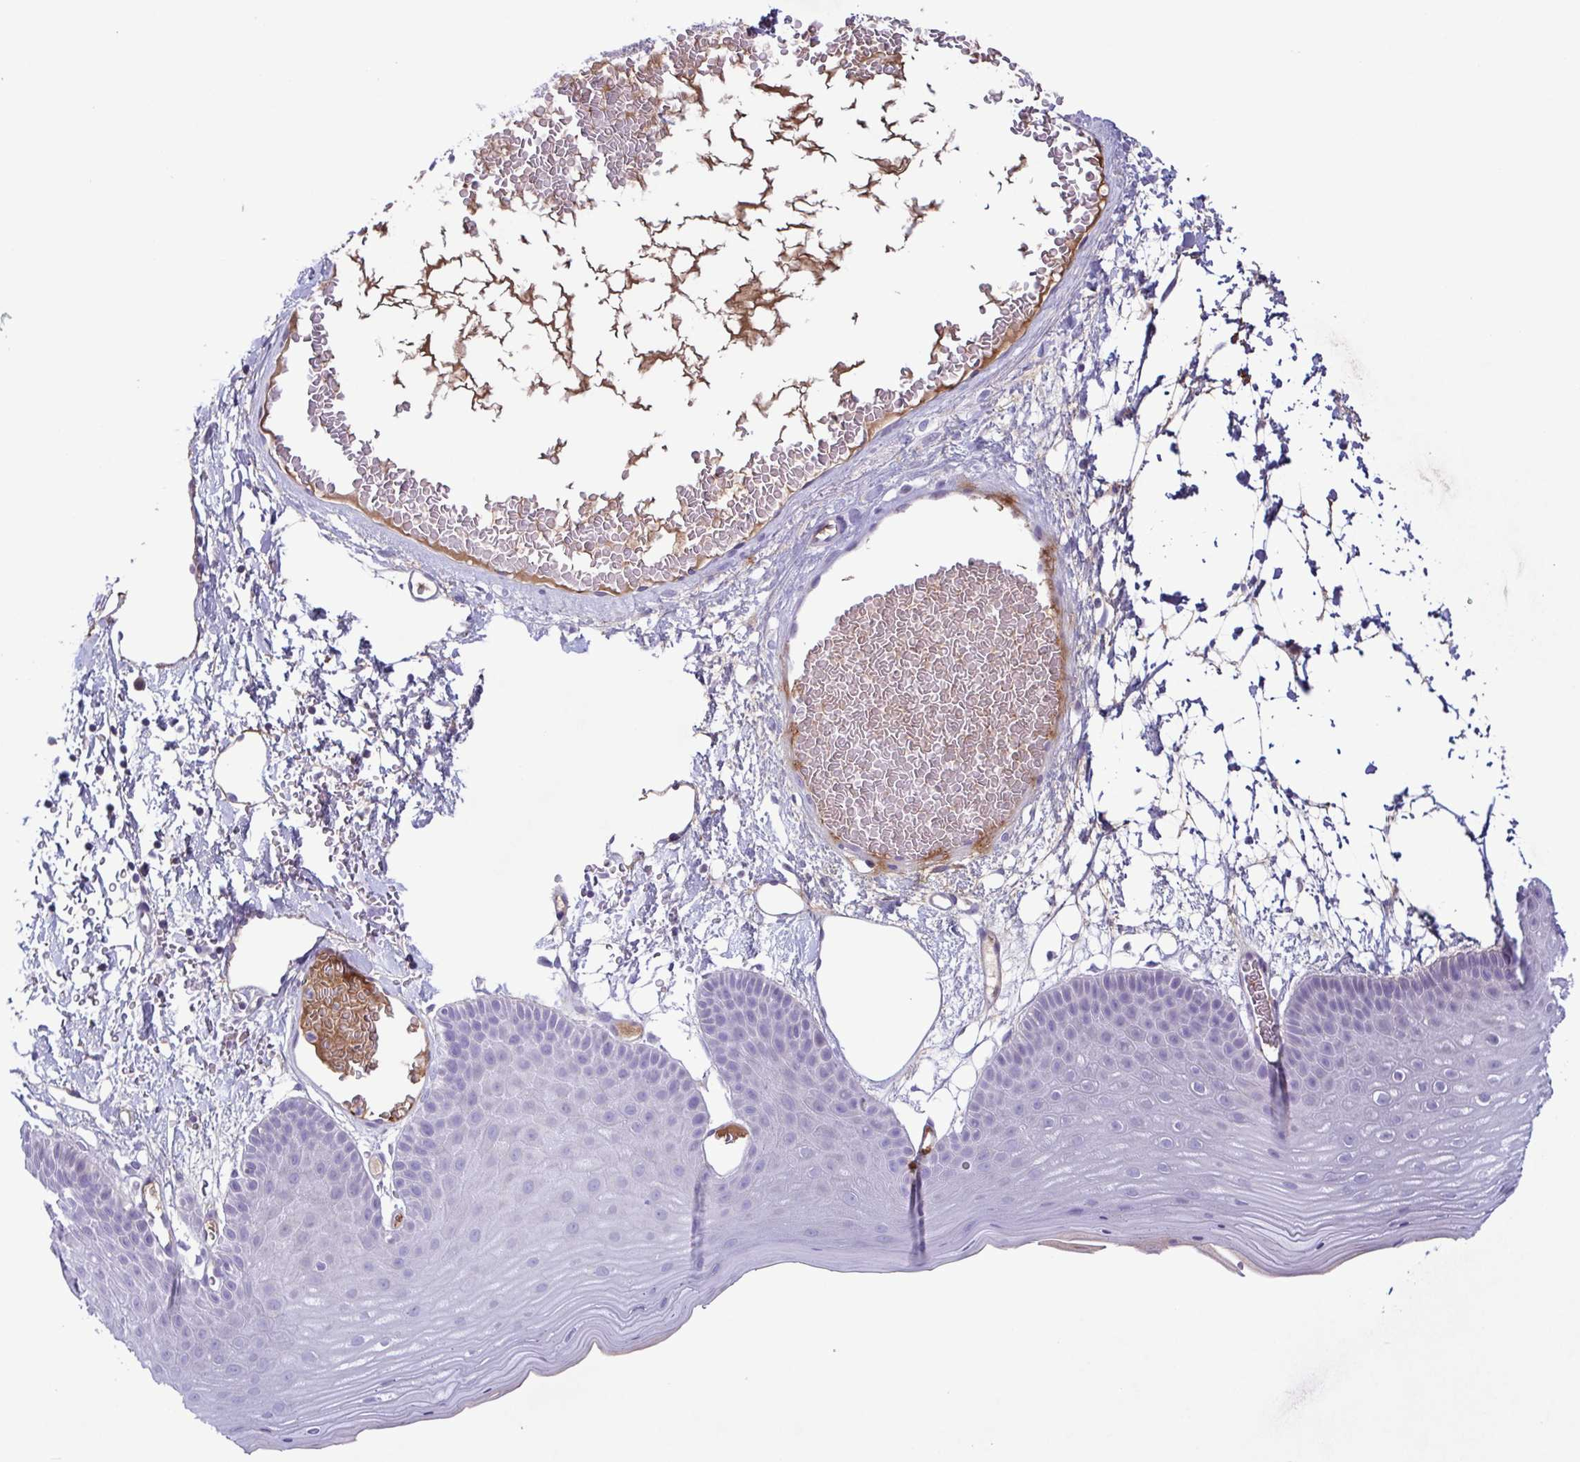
{"staining": {"intensity": "negative", "quantity": "none", "location": "none"}, "tissue": "skin", "cell_type": "Epidermal cells", "image_type": "normal", "snomed": [{"axis": "morphology", "description": "Normal tissue, NOS"}, {"axis": "topography", "description": "Anal"}], "caption": "Immunohistochemical staining of benign human skin shows no significant staining in epidermal cells. The staining was performed using DAB (3,3'-diaminobenzidine) to visualize the protein expression in brown, while the nuclei were stained in blue with hematoxylin (Magnification: 20x).", "gene": "F13B", "patient": {"sex": "male", "age": 53}}